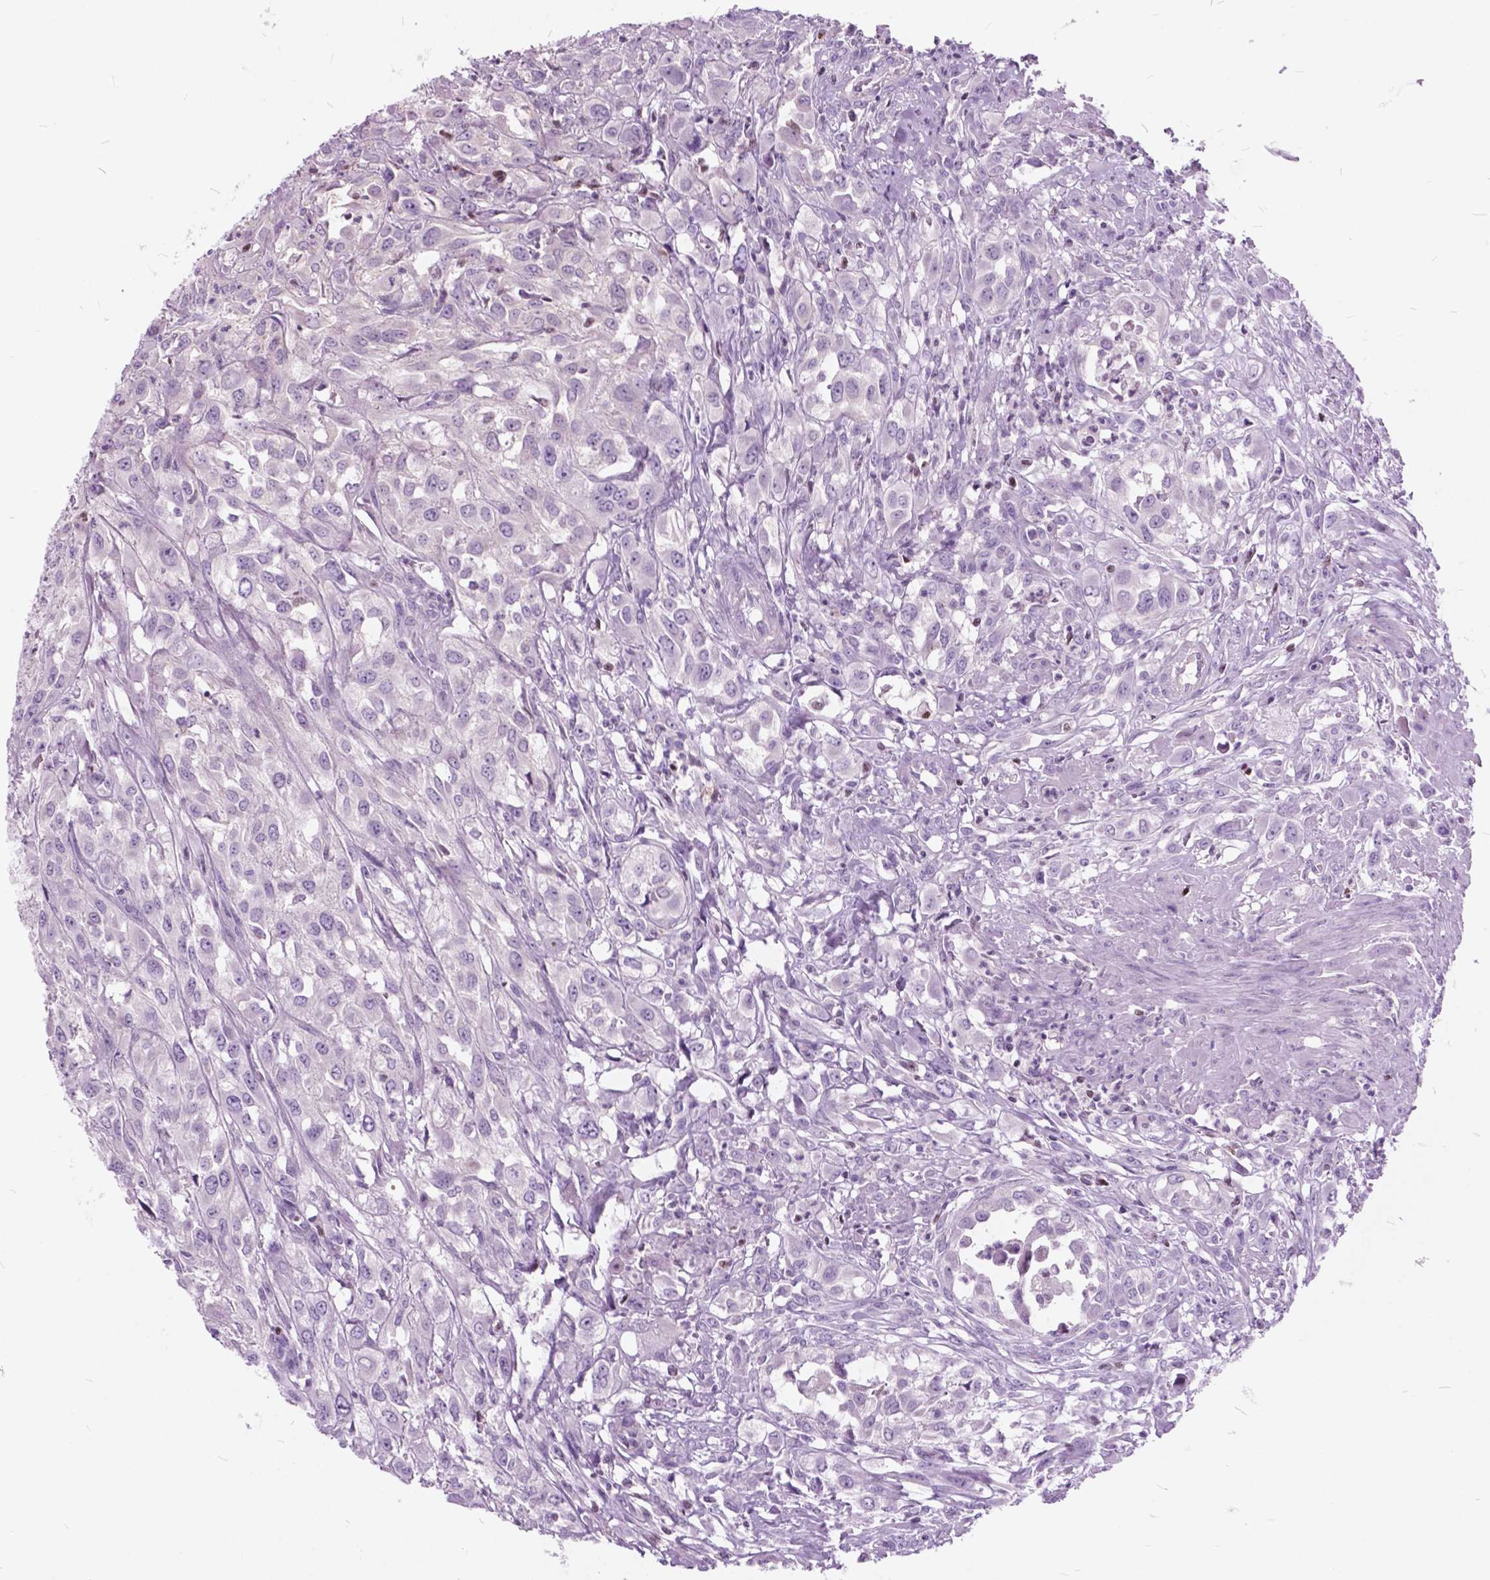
{"staining": {"intensity": "negative", "quantity": "none", "location": "none"}, "tissue": "urothelial cancer", "cell_type": "Tumor cells", "image_type": "cancer", "snomed": [{"axis": "morphology", "description": "Urothelial carcinoma, High grade"}, {"axis": "topography", "description": "Urinary bladder"}], "caption": "High magnification brightfield microscopy of urothelial cancer stained with DAB (3,3'-diaminobenzidine) (brown) and counterstained with hematoxylin (blue): tumor cells show no significant expression.", "gene": "SP140", "patient": {"sex": "male", "age": 67}}